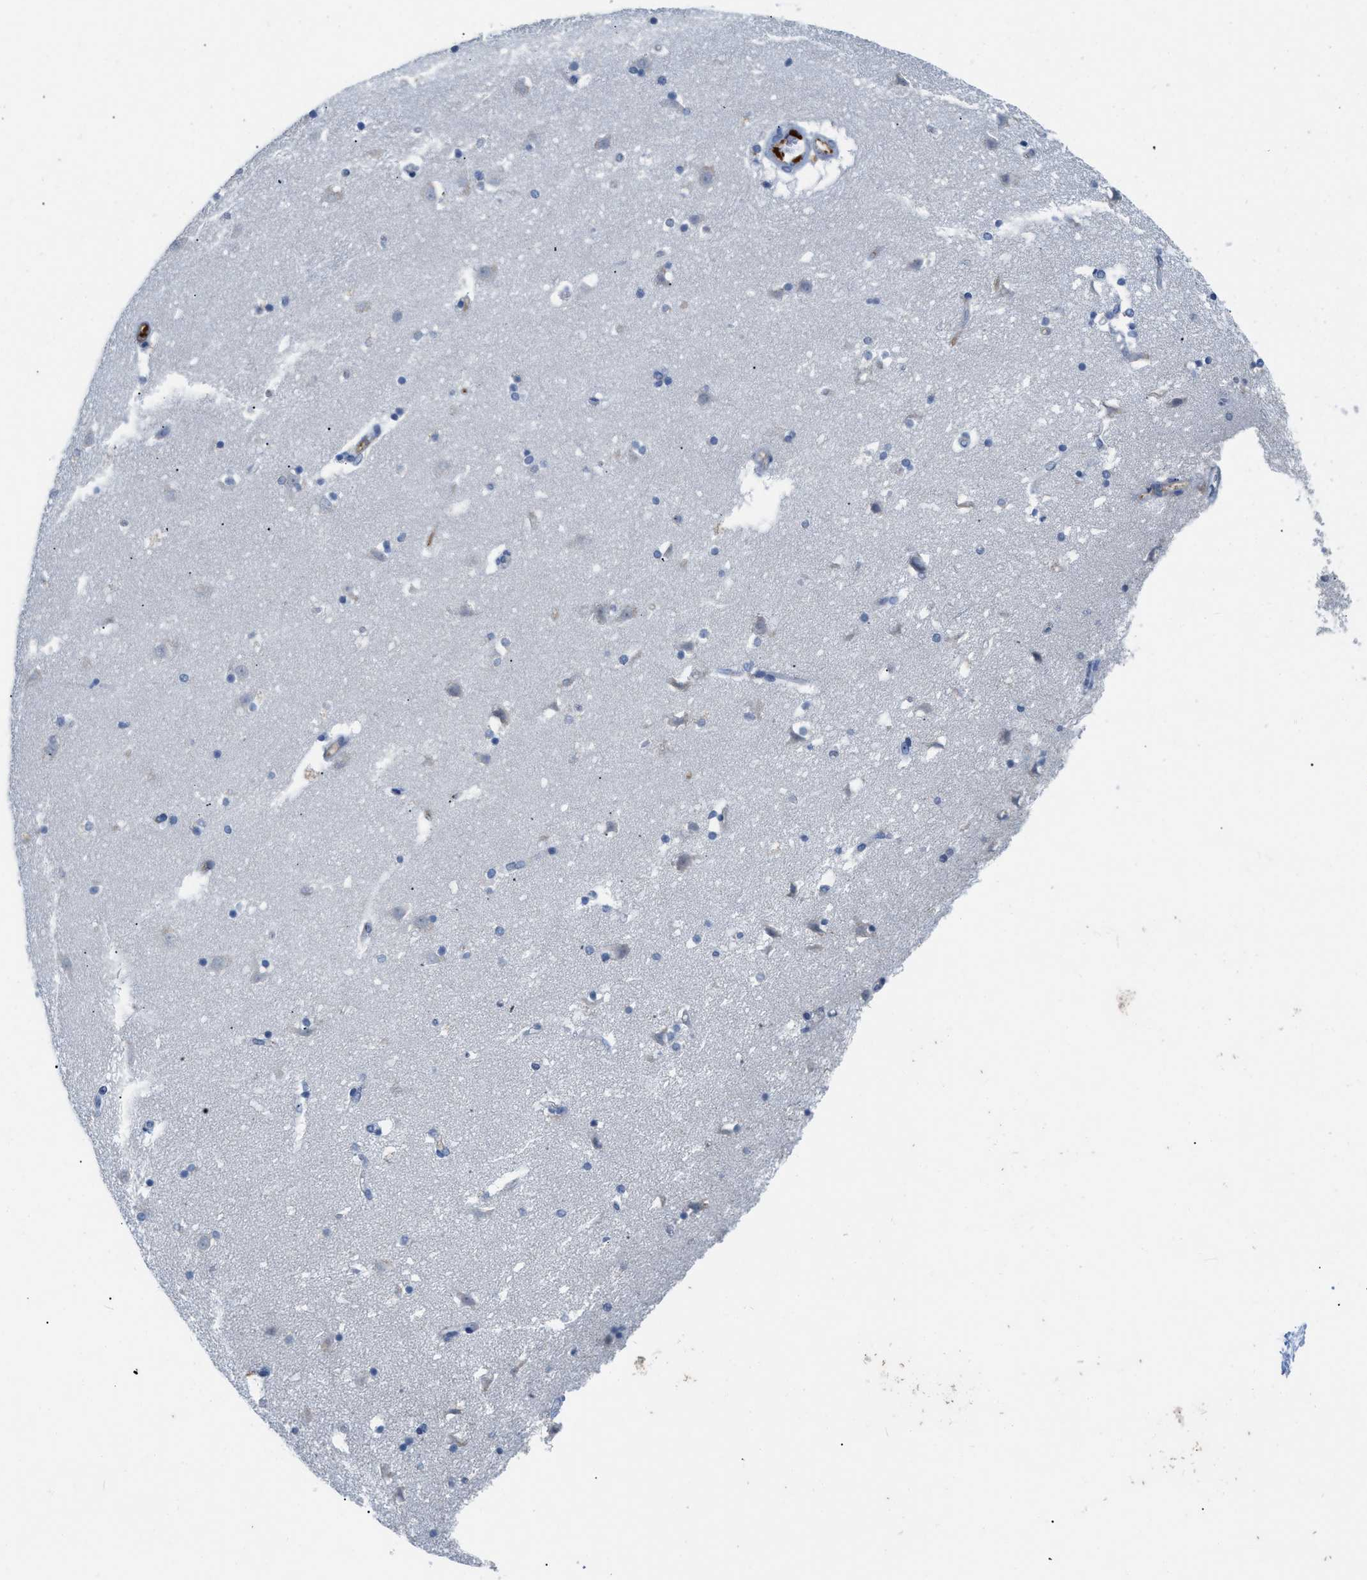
{"staining": {"intensity": "moderate", "quantity": "<25%", "location": "cytoplasmic/membranous"}, "tissue": "caudate", "cell_type": "Glial cells", "image_type": "normal", "snomed": [{"axis": "morphology", "description": "Normal tissue, NOS"}, {"axis": "topography", "description": "Lateral ventricle wall"}], "caption": "IHC of benign caudate displays low levels of moderate cytoplasmic/membranous staining in about <25% of glial cells.", "gene": "HPX", "patient": {"sex": "male", "age": 45}}